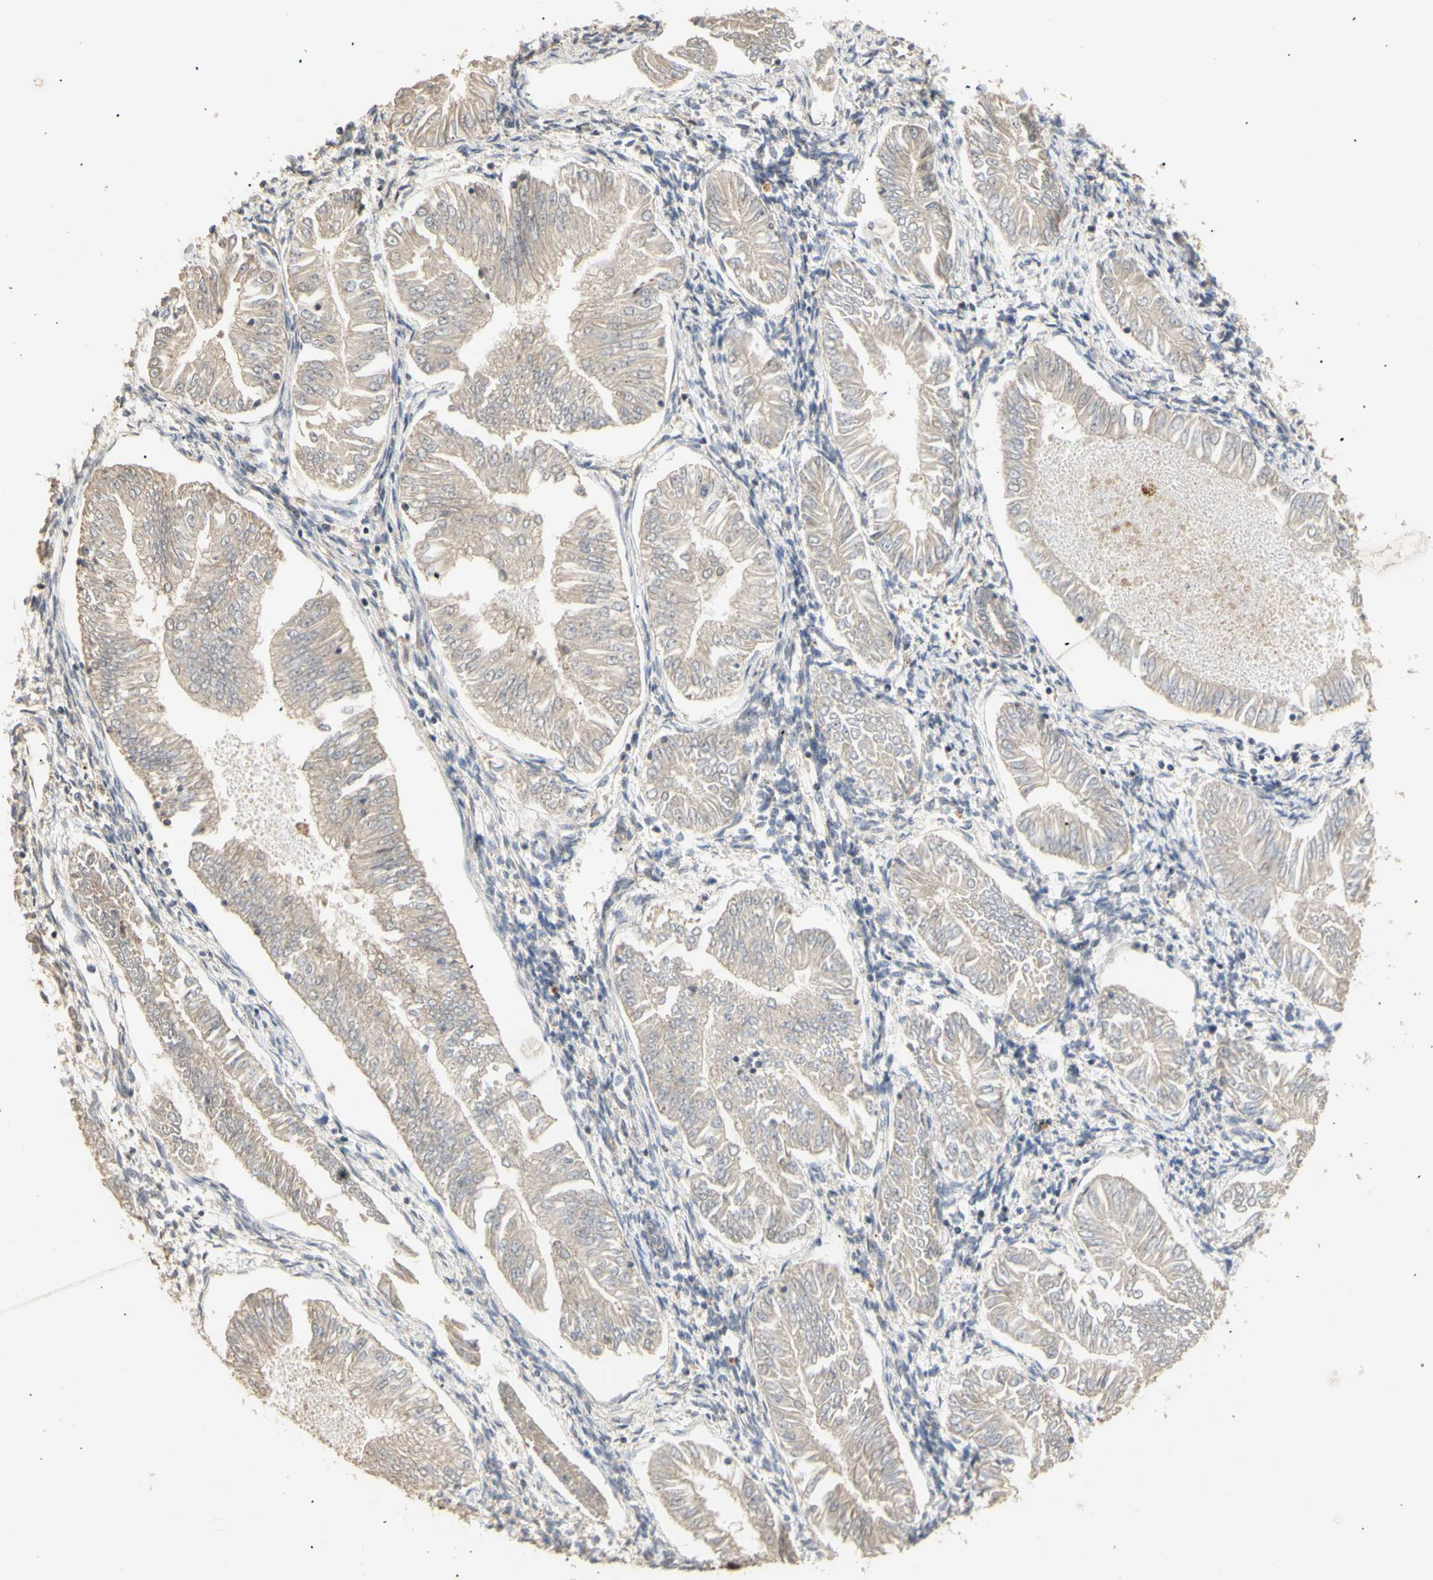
{"staining": {"intensity": "negative", "quantity": "none", "location": "none"}, "tissue": "endometrial cancer", "cell_type": "Tumor cells", "image_type": "cancer", "snomed": [{"axis": "morphology", "description": "Adenocarcinoma, NOS"}, {"axis": "topography", "description": "Endometrium"}], "caption": "This histopathology image is of endometrial cancer (adenocarcinoma) stained with immunohistochemistry to label a protein in brown with the nuclei are counter-stained blue. There is no staining in tumor cells. The staining is performed using DAB brown chromogen with nuclei counter-stained in using hematoxylin.", "gene": "GTF2E2", "patient": {"sex": "female", "age": 53}}